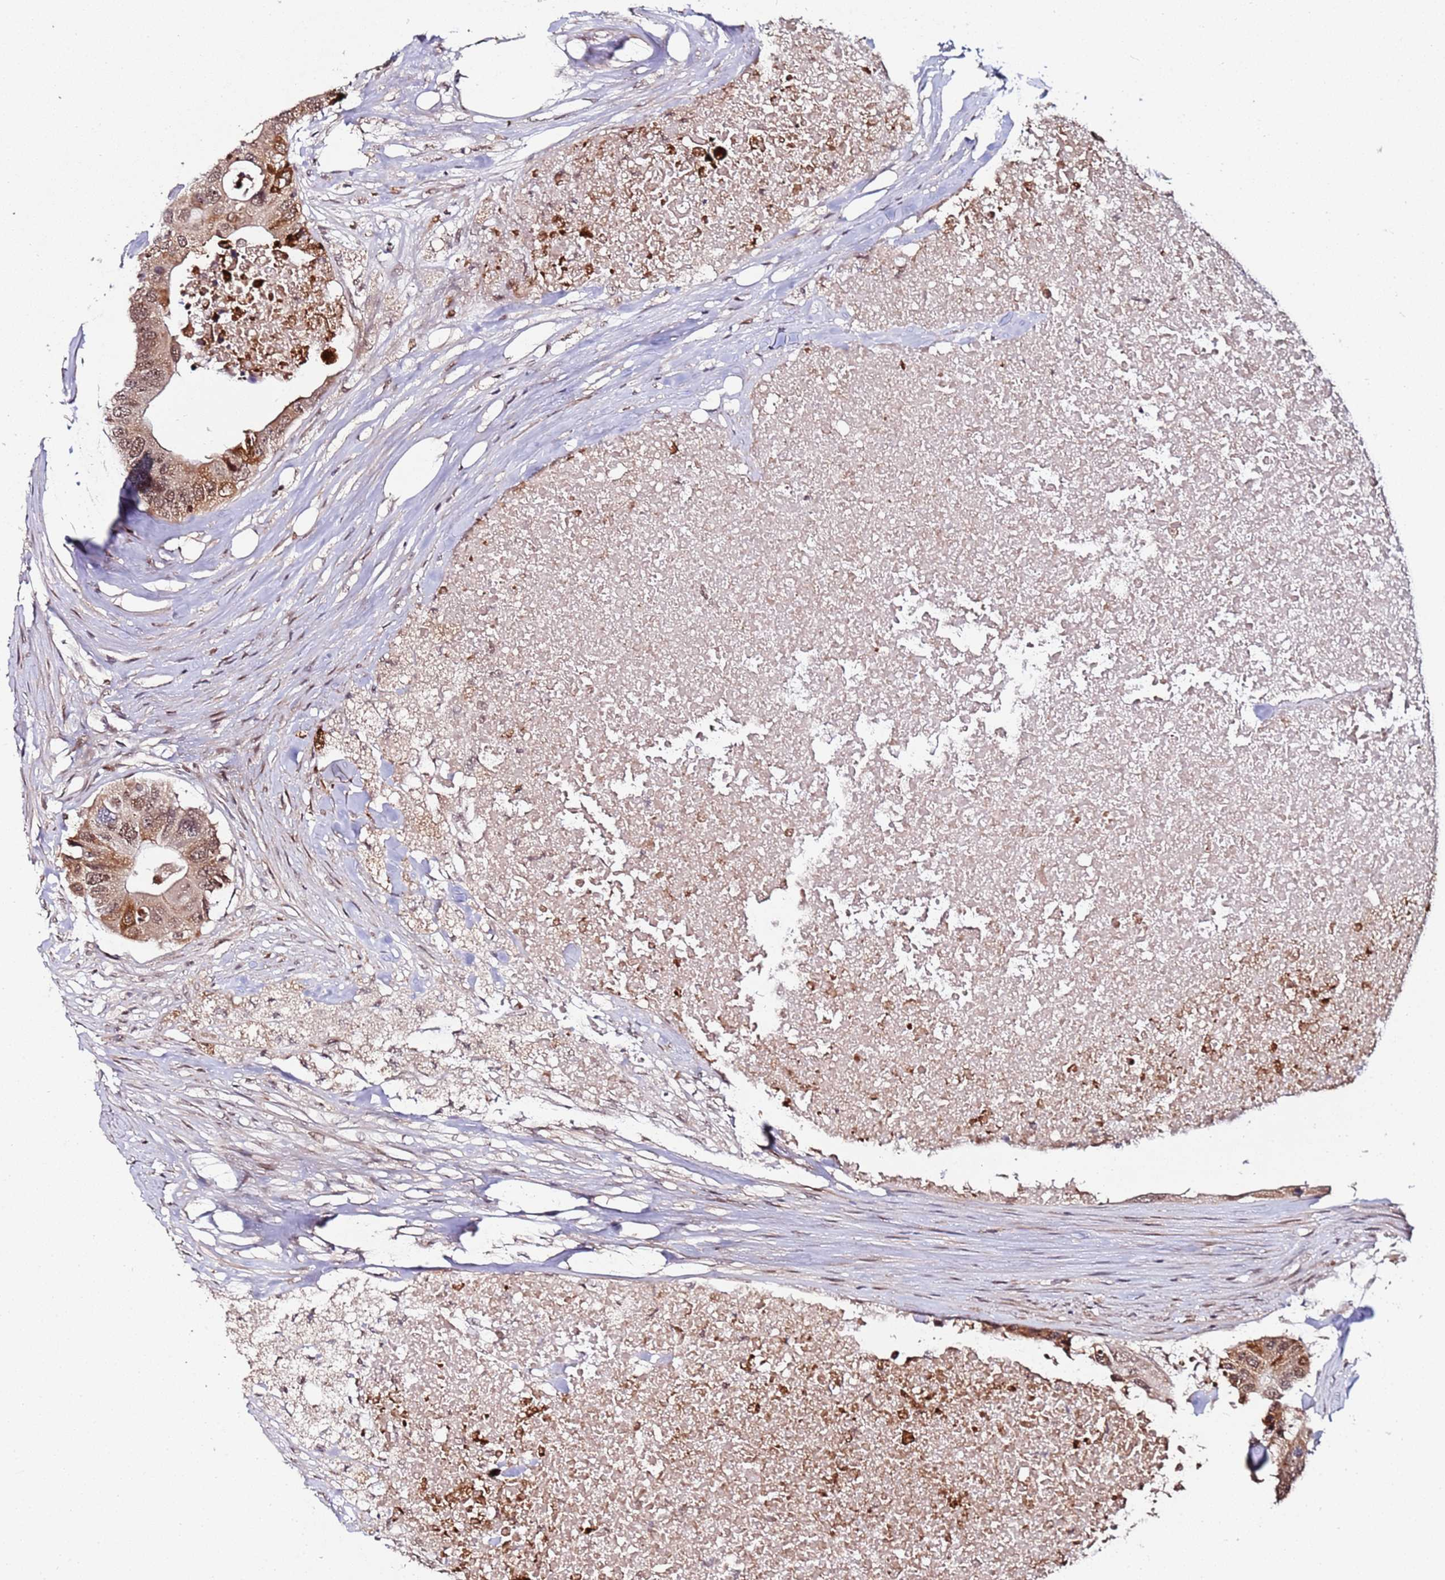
{"staining": {"intensity": "moderate", "quantity": ">75%", "location": "cytoplasmic/membranous,nuclear"}, "tissue": "colorectal cancer", "cell_type": "Tumor cells", "image_type": "cancer", "snomed": [{"axis": "morphology", "description": "Adenocarcinoma, NOS"}, {"axis": "topography", "description": "Colon"}], "caption": "A medium amount of moderate cytoplasmic/membranous and nuclear expression is appreciated in about >75% of tumor cells in colorectal adenocarcinoma tissue.", "gene": "PPM1H", "patient": {"sex": "male", "age": 71}}